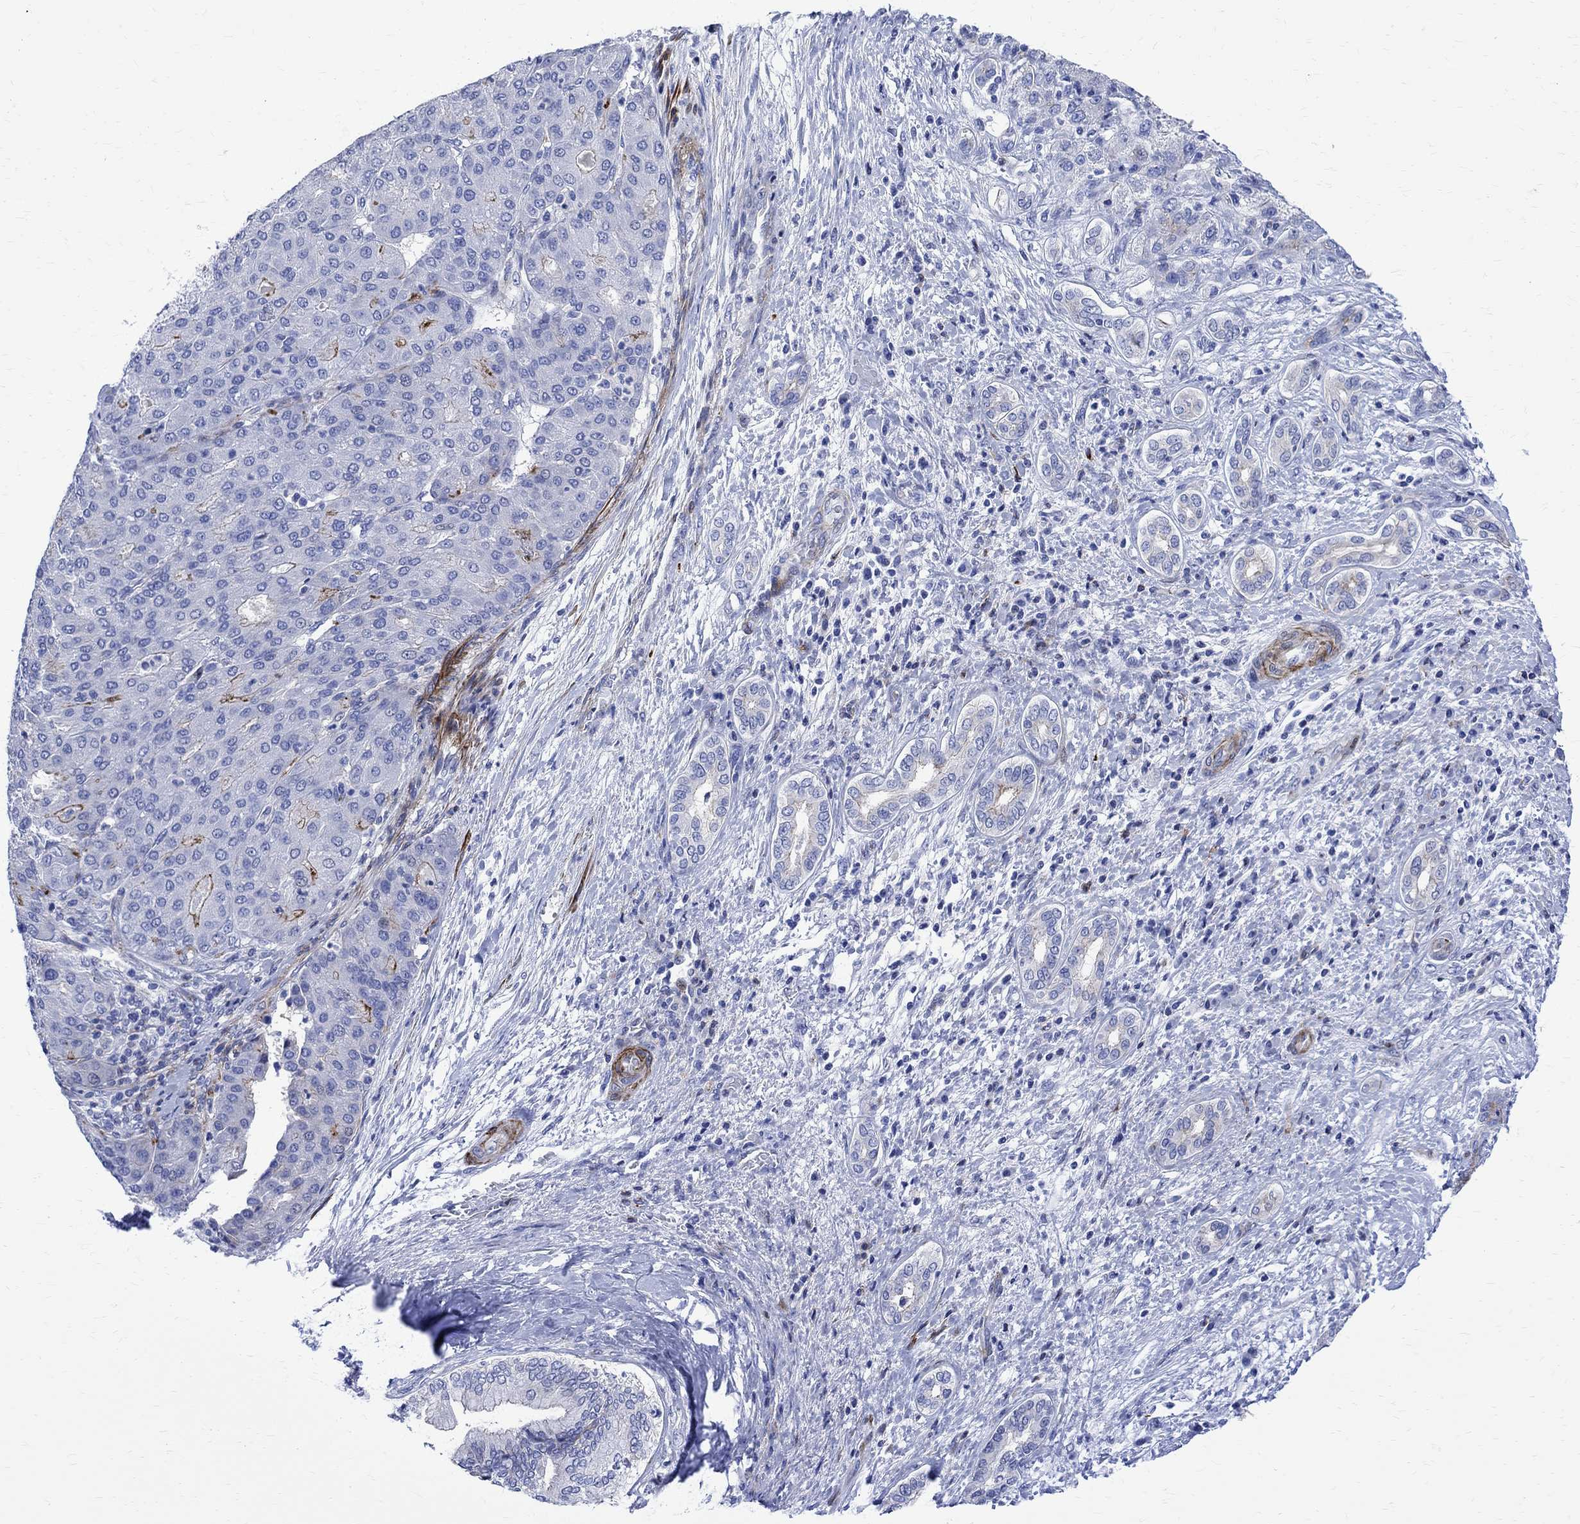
{"staining": {"intensity": "strong", "quantity": "<25%", "location": "cytoplasmic/membranous"}, "tissue": "liver cancer", "cell_type": "Tumor cells", "image_type": "cancer", "snomed": [{"axis": "morphology", "description": "Carcinoma, Hepatocellular, NOS"}, {"axis": "topography", "description": "Liver"}], "caption": "Immunohistochemical staining of human hepatocellular carcinoma (liver) shows medium levels of strong cytoplasmic/membranous staining in approximately <25% of tumor cells.", "gene": "PARVB", "patient": {"sex": "male", "age": 65}}